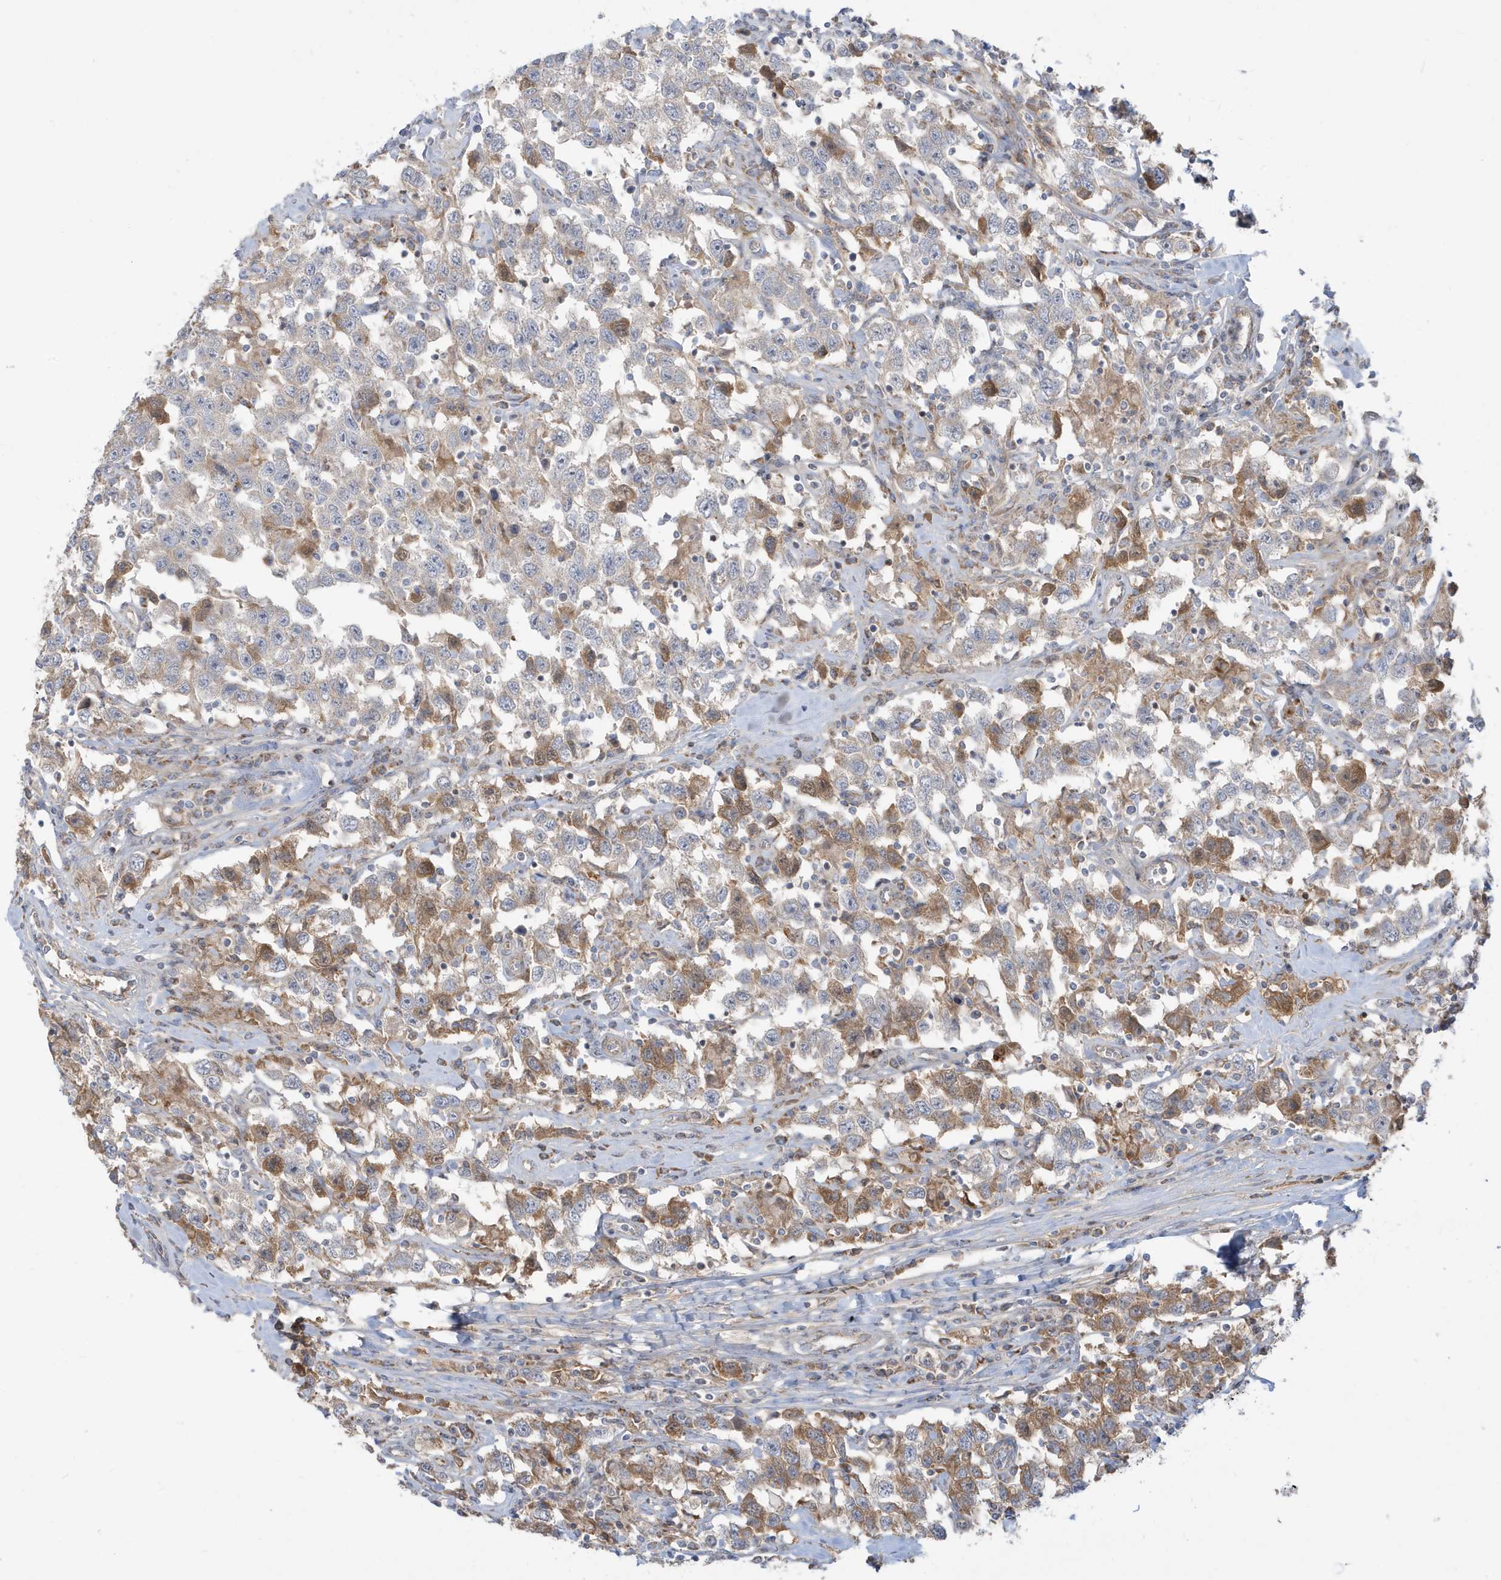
{"staining": {"intensity": "moderate", "quantity": "25%-75%", "location": "cytoplasmic/membranous"}, "tissue": "testis cancer", "cell_type": "Tumor cells", "image_type": "cancer", "snomed": [{"axis": "morphology", "description": "Seminoma, NOS"}, {"axis": "topography", "description": "Testis"}], "caption": "Immunohistochemistry image of neoplastic tissue: testis cancer (seminoma) stained using IHC shows medium levels of moderate protein expression localized specifically in the cytoplasmic/membranous of tumor cells, appearing as a cytoplasmic/membranous brown color.", "gene": "IFT57", "patient": {"sex": "male", "age": 41}}